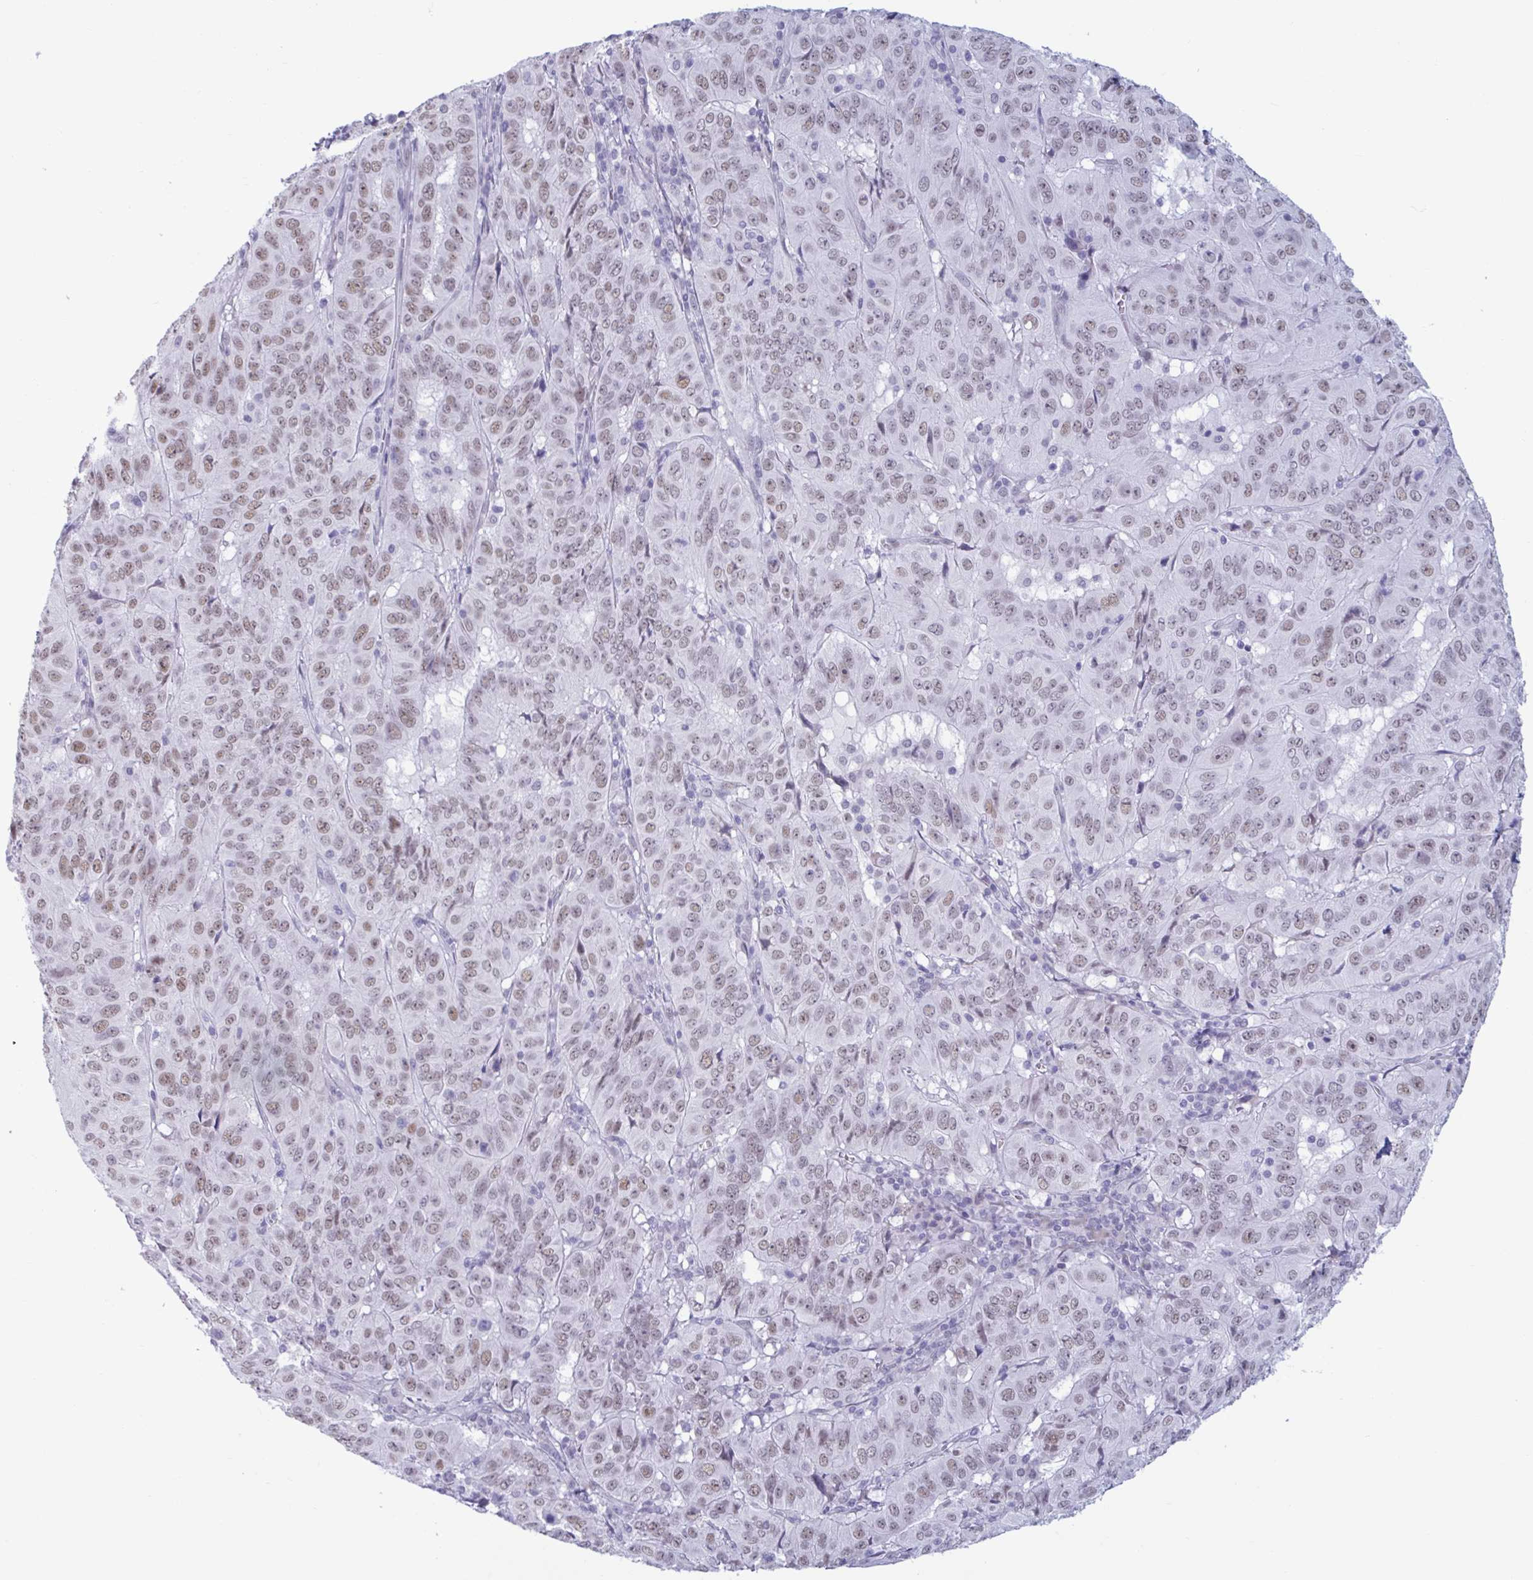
{"staining": {"intensity": "moderate", "quantity": ">75%", "location": "nuclear"}, "tissue": "pancreatic cancer", "cell_type": "Tumor cells", "image_type": "cancer", "snomed": [{"axis": "morphology", "description": "Adenocarcinoma, NOS"}, {"axis": "topography", "description": "Pancreas"}], "caption": "Protein staining by immunohistochemistry (IHC) demonstrates moderate nuclear staining in approximately >75% of tumor cells in pancreatic adenocarcinoma.", "gene": "MSMB", "patient": {"sex": "male", "age": 63}}